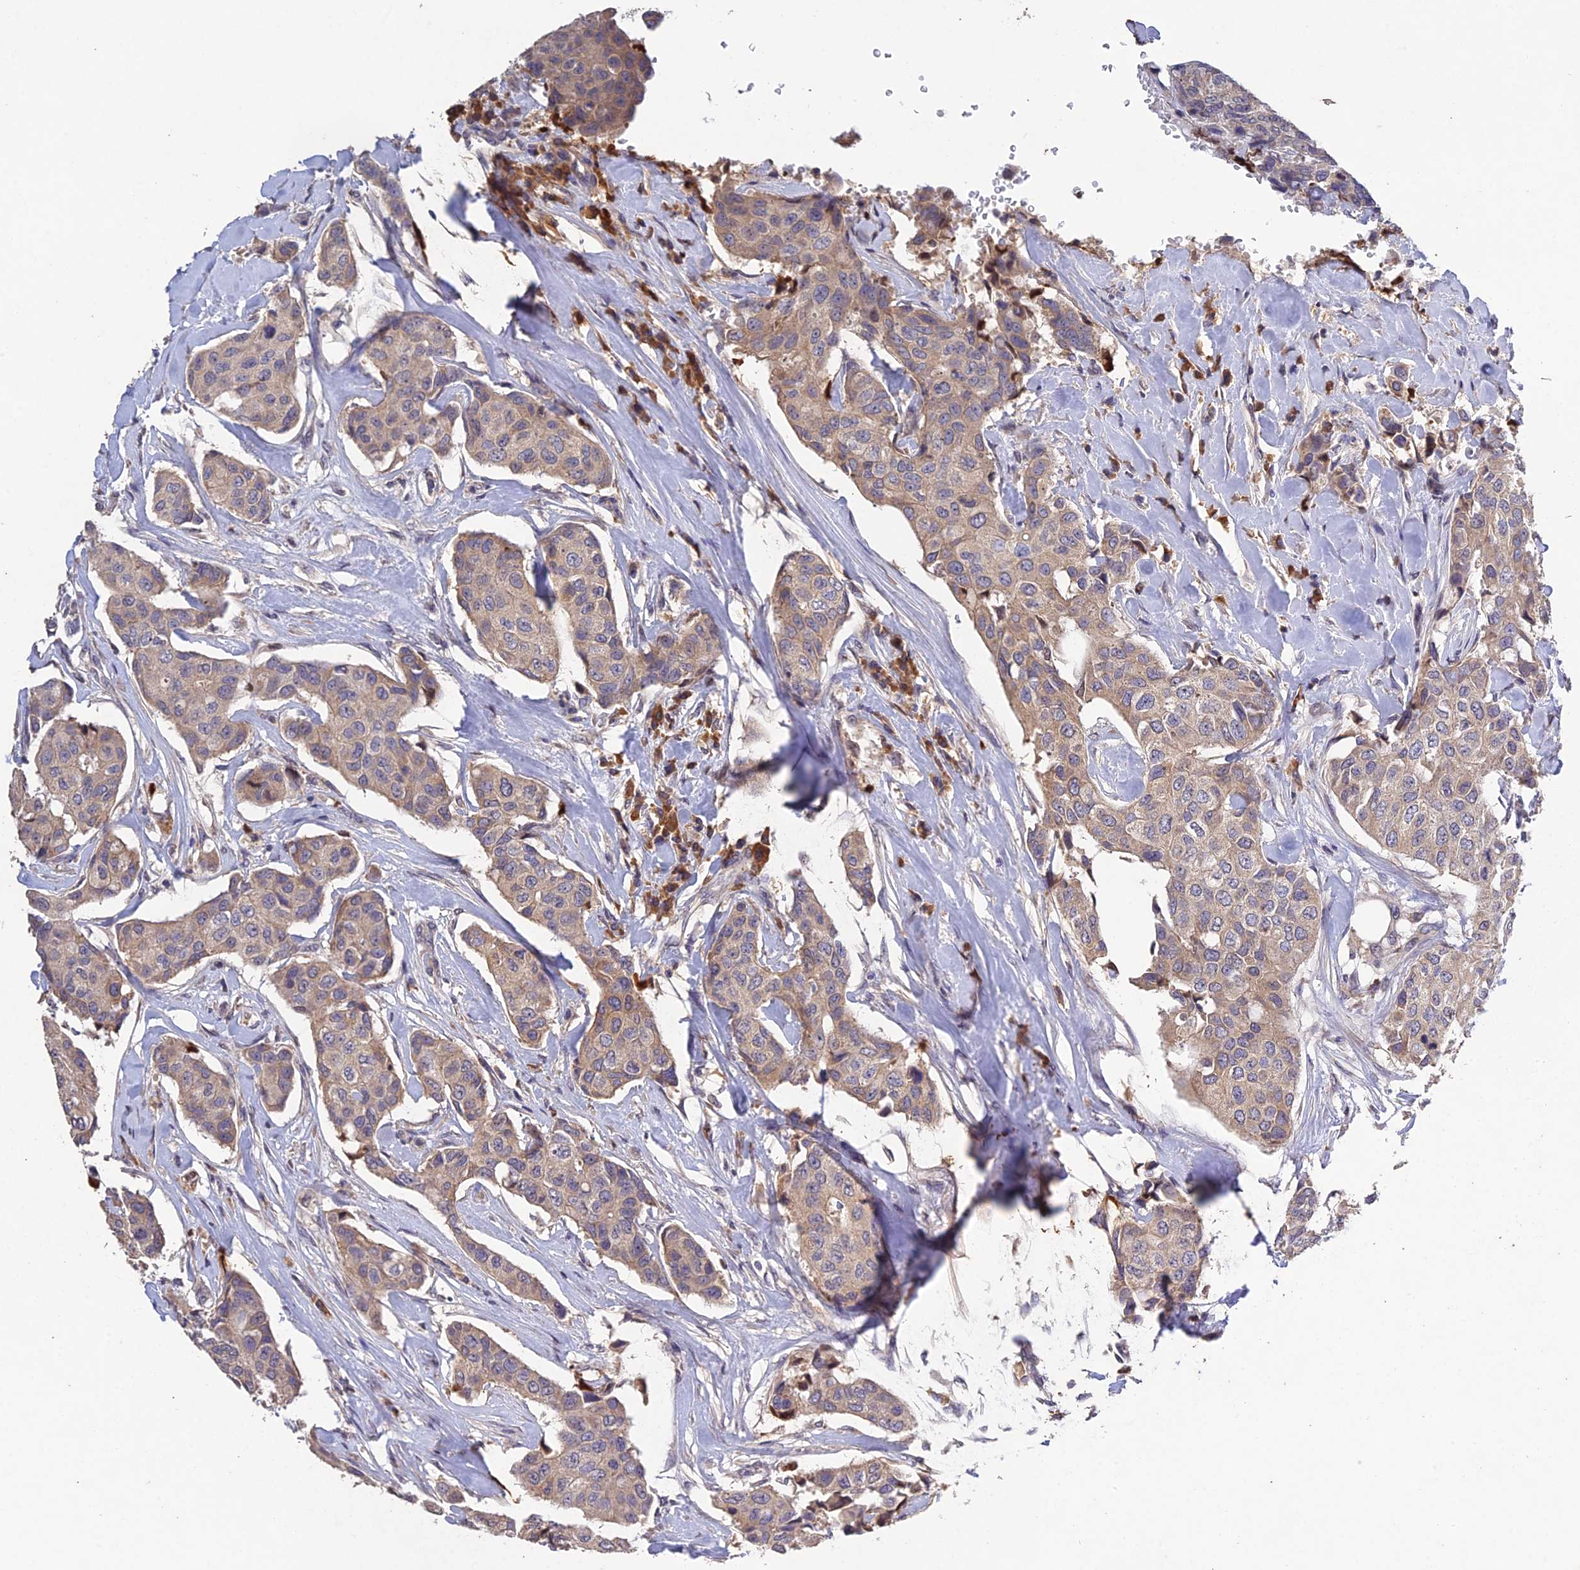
{"staining": {"intensity": "weak", "quantity": ">75%", "location": "cytoplasmic/membranous"}, "tissue": "breast cancer", "cell_type": "Tumor cells", "image_type": "cancer", "snomed": [{"axis": "morphology", "description": "Duct carcinoma"}, {"axis": "topography", "description": "Breast"}], "caption": "A brown stain shows weak cytoplasmic/membranous staining of a protein in breast invasive ductal carcinoma tumor cells.", "gene": "SLC39A13", "patient": {"sex": "female", "age": 80}}